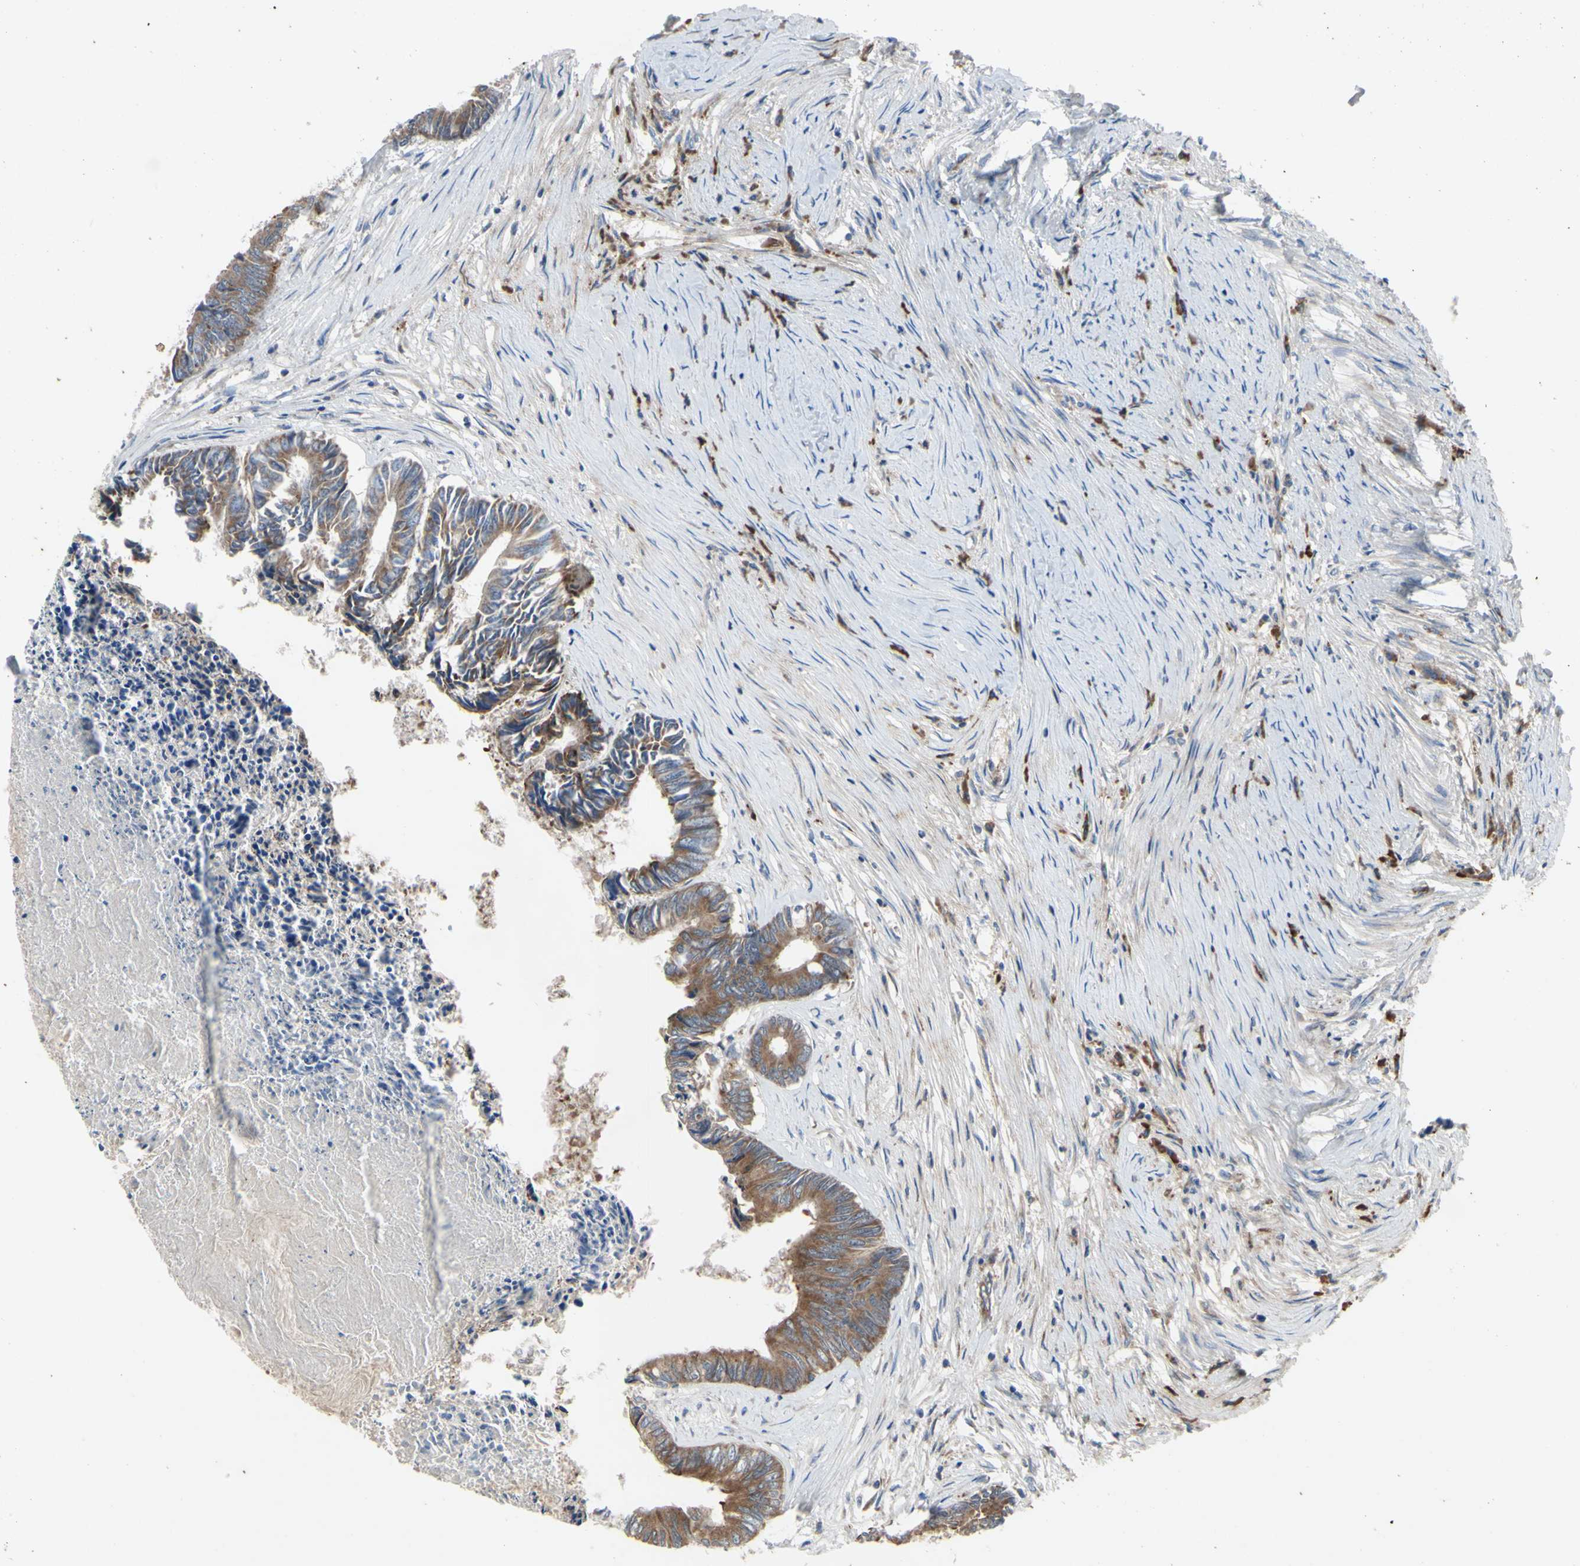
{"staining": {"intensity": "moderate", "quantity": ">75%", "location": "cytoplasmic/membranous"}, "tissue": "colorectal cancer", "cell_type": "Tumor cells", "image_type": "cancer", "snomed": [{"axis": "morphology", "description": "Adenocarcinoma, NOS"}, {"axis": "topography", "description": "Rectum"}], "caption": "This is an image of immunohistochemistry staining of adenocarcinoma (colorectal), which shows moderate expression in the cytoplasmic/membranous of tumor cells.", "gene": "XIAP", "patient": {"sex": "male", "age": 63}}